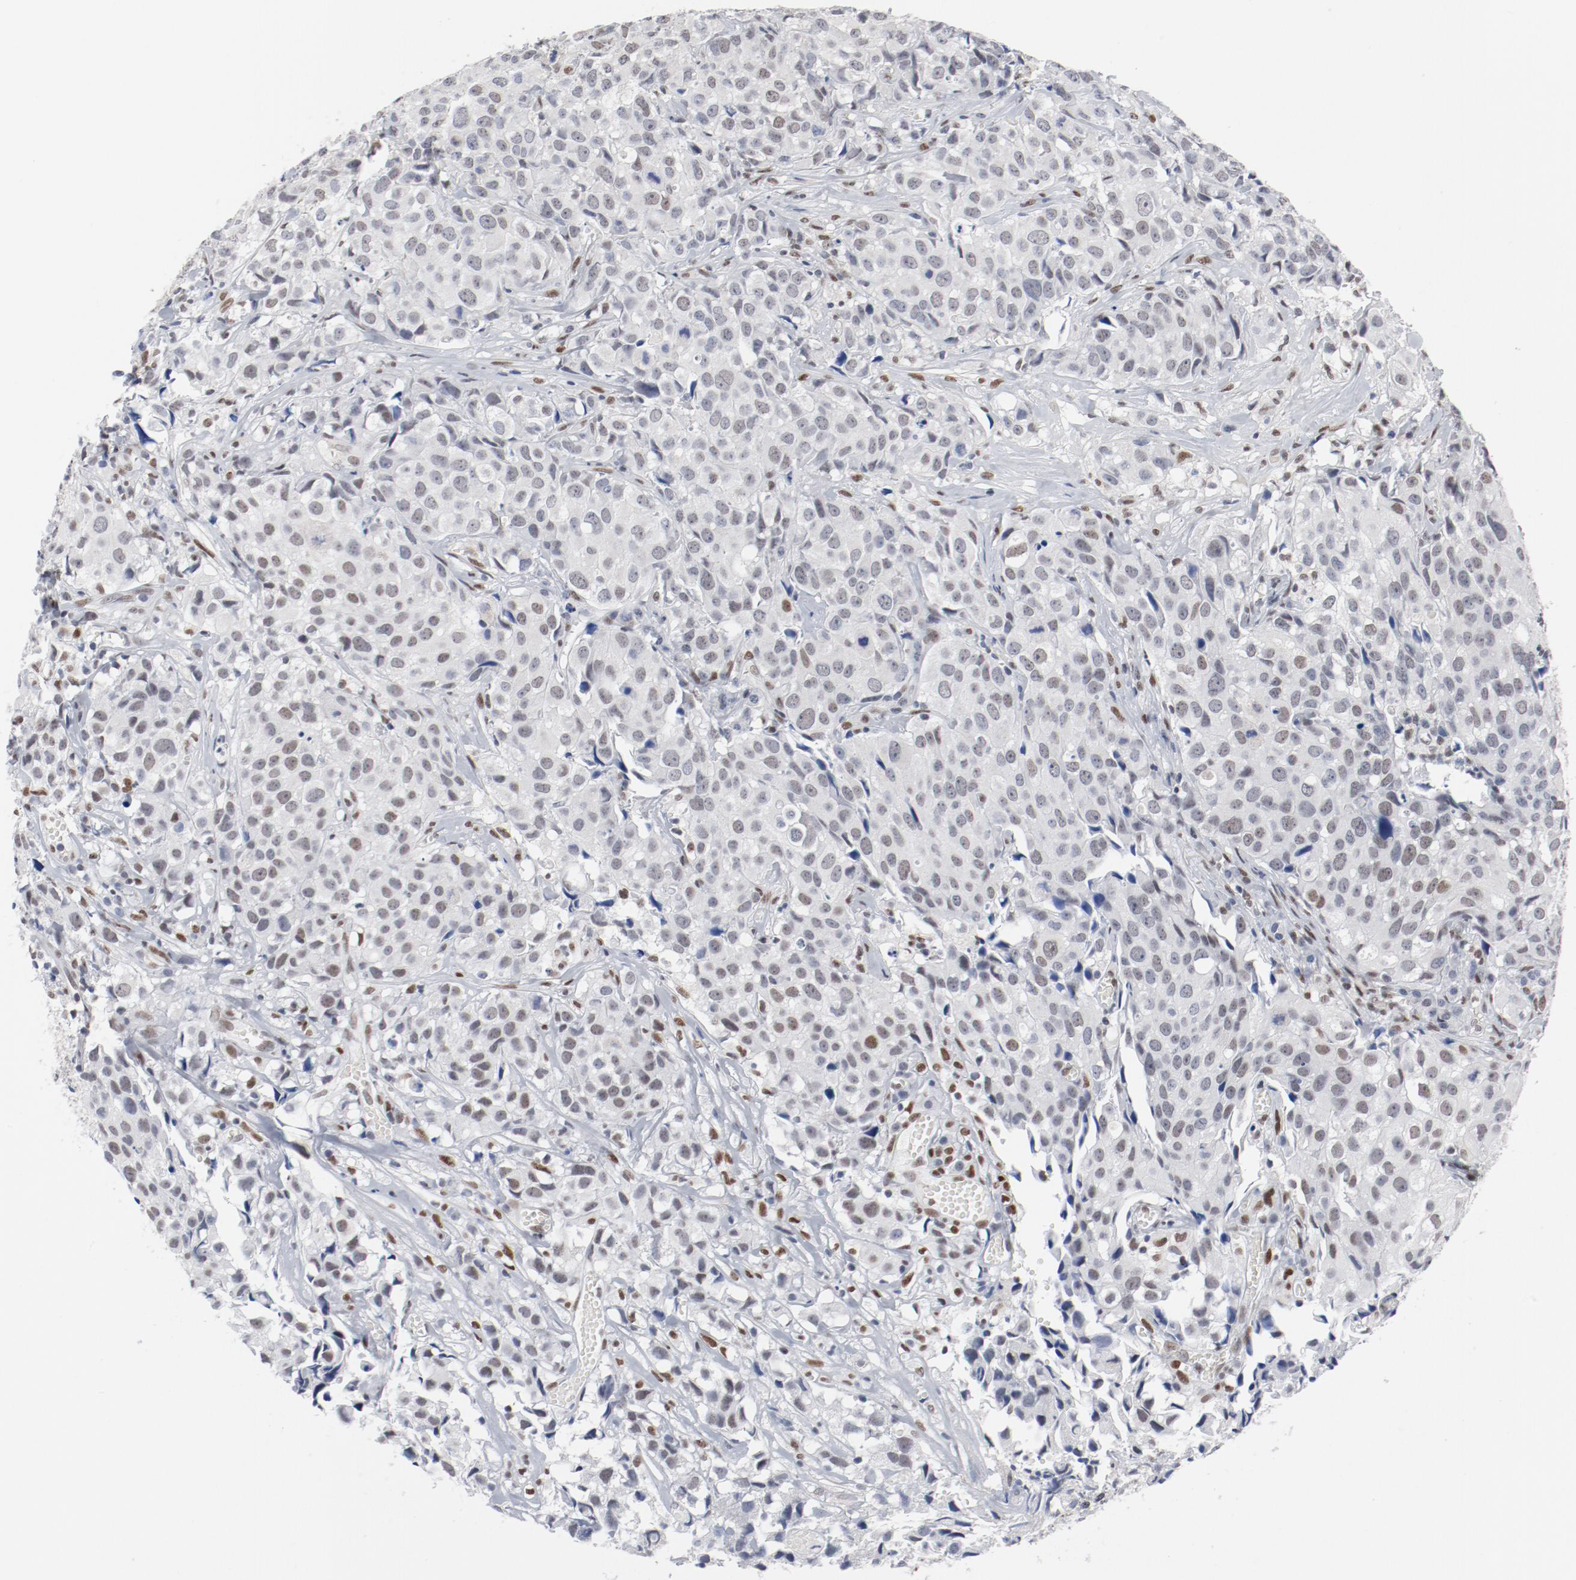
{"staining": {"intensity": "moderate", "quantity": ">75%", "location": "nuclear"}, "tissue": "urothelial cancer", "cell_type": "Tumor cells", "image_type": "cancer", "snomed": [{"axis": "morphology", "description": "Urothelial carcinoma, High grade"}, {"axis": "topography", "description": "Urinary bladder"}], "caption": "Protein expression by IHC shows moderate nuclear staining in approximately >75% of tumor cells in urothelial carcinoma (high-grade). The staining was performed using DAB, with brown indicating positive protein expression. Nuclei are stained blue with hematoxylin.", "gene": "ARNT", "patient": {"sex": "female", "age": 75}}